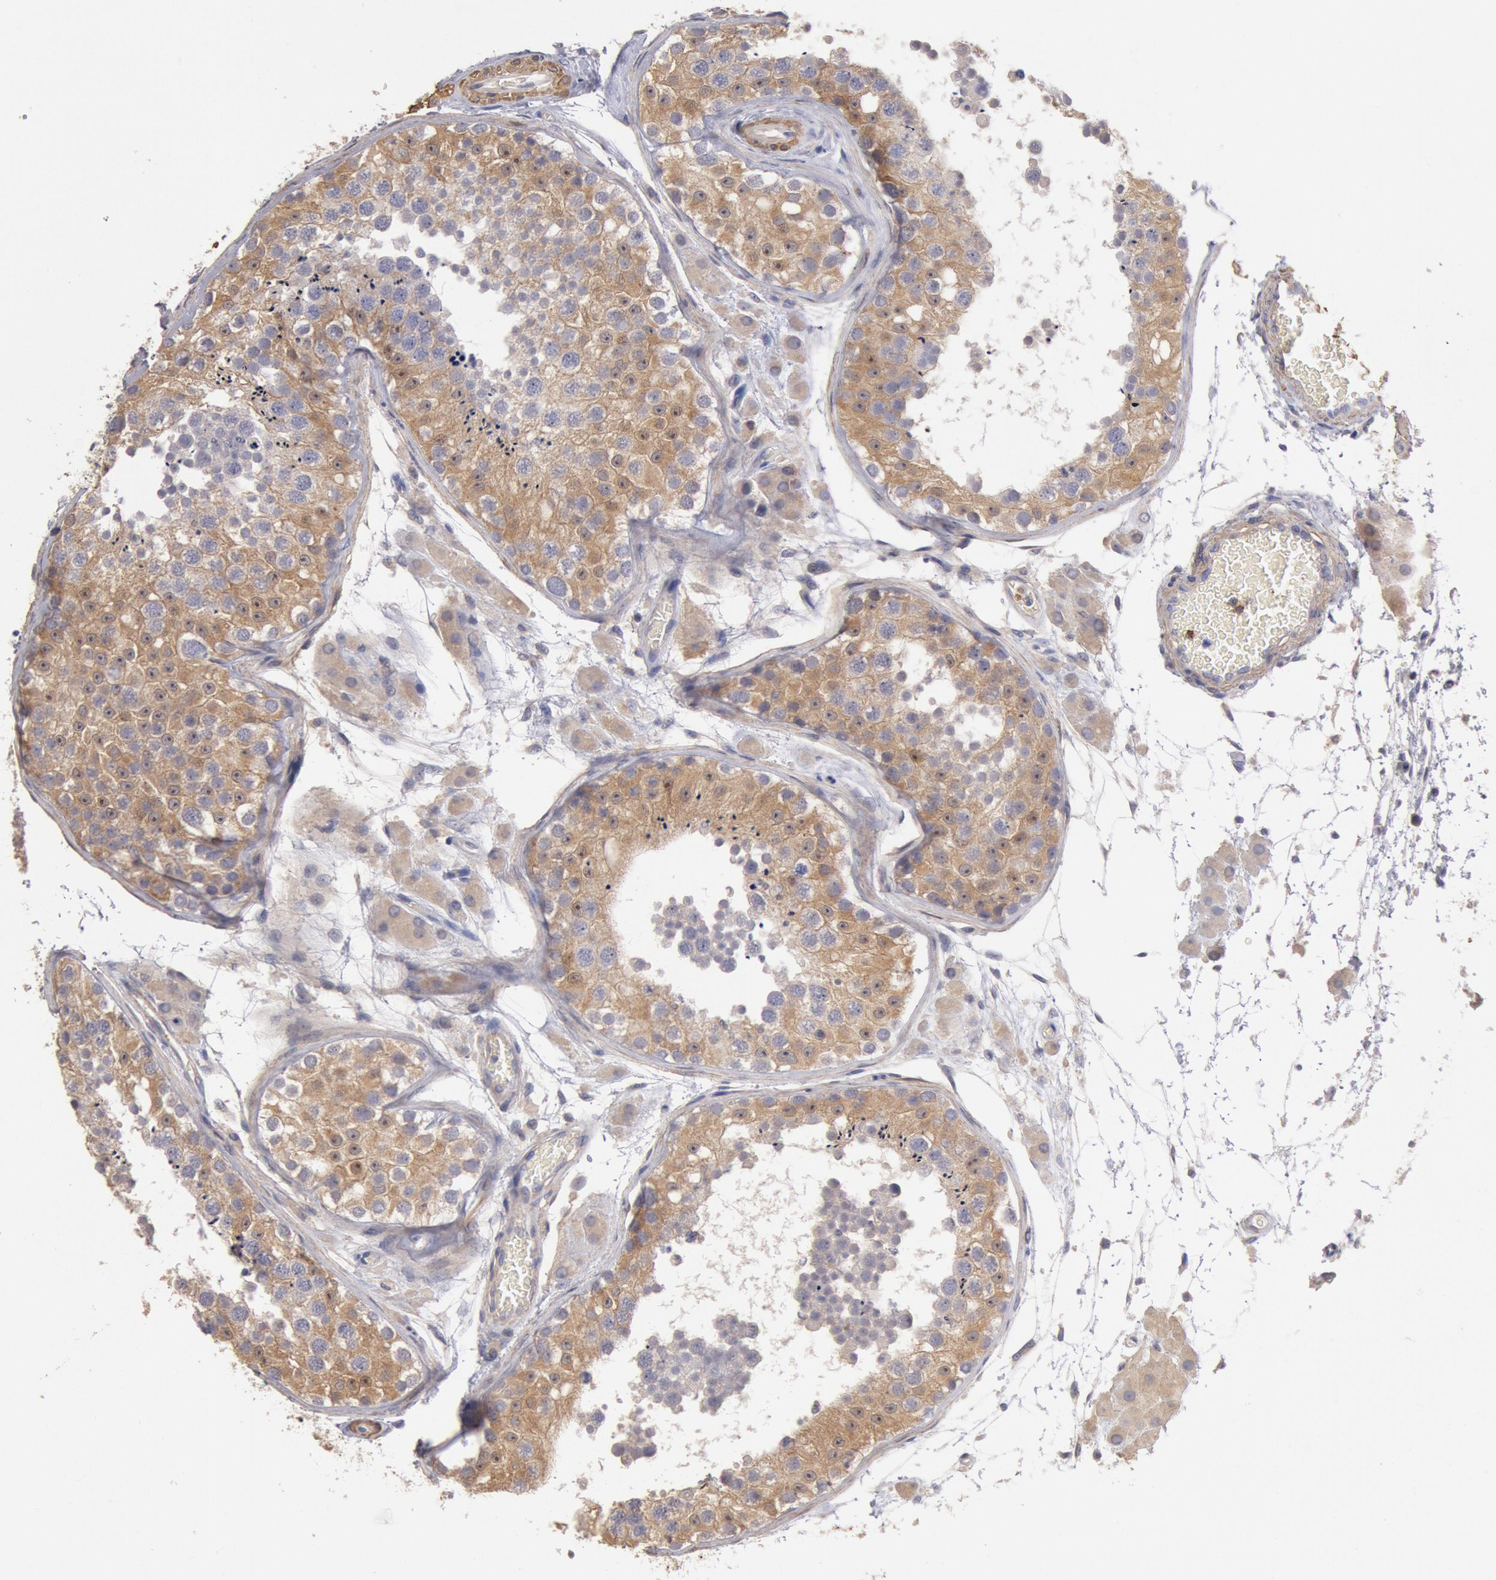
{"staining": {"intensity": "moderate", "quantity": ">75%", "location": "cytoplasmic/membranous"}, "tissue": "testis", "cell_type": "Cells in seminiferous ducts", "image_type": "normal", "snomed": [{"axis": "morphology", "description": "Normal tissue, NOS"}, {"axis": "topography", "description": "Testis"}], "caption": "Brown immunohistochemical staining in normal testis reveals moderate cytoplasmic/membranous positivity in approximately >75% of cells in seminiferous ducts. The protein is shown in brown color, while the nuclei are stained blue.", "gene": "TMED8", "patient": {"sex": "male", "age": 26}}